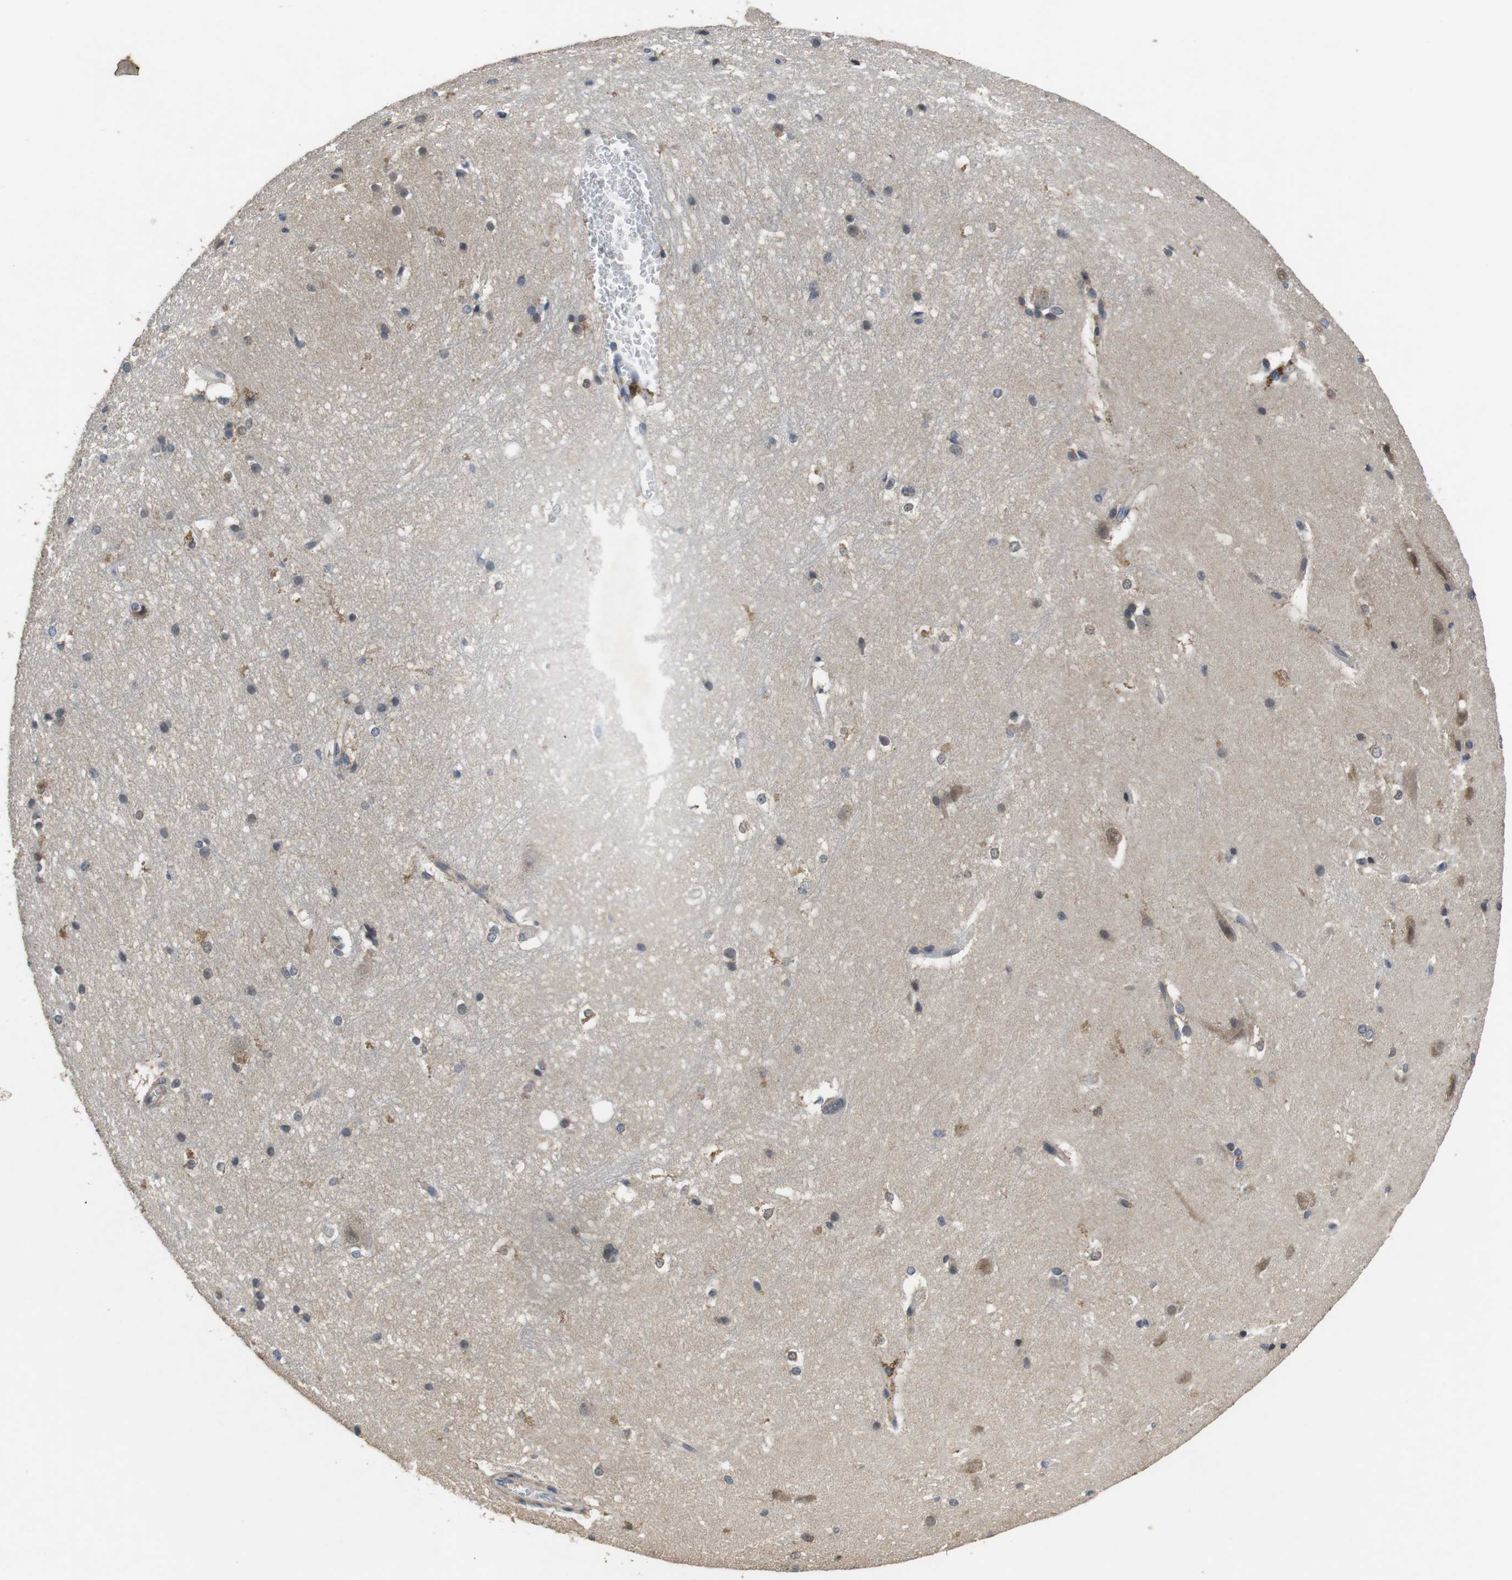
{"staining": {"intensity": "weak", "quantity": "<25%", "location": "cytoplasmic/membranous"}, "tissue": "hippocampus", "cell_type": "Glial cells", "image_type": "normal", "snomed": [{"axis": "morphology", "description": "Normal tissue, NOS"}, {"axis": "topography", "description": "Hippocampus"}], "caption": "Immunohistochemistry of benign hippocampus shows no positivity in glial cells. (IHC, brightfield microscopy, high magnification).", "gene": "ADGRL3", "patient": {"sex": "female", "age": 19}}